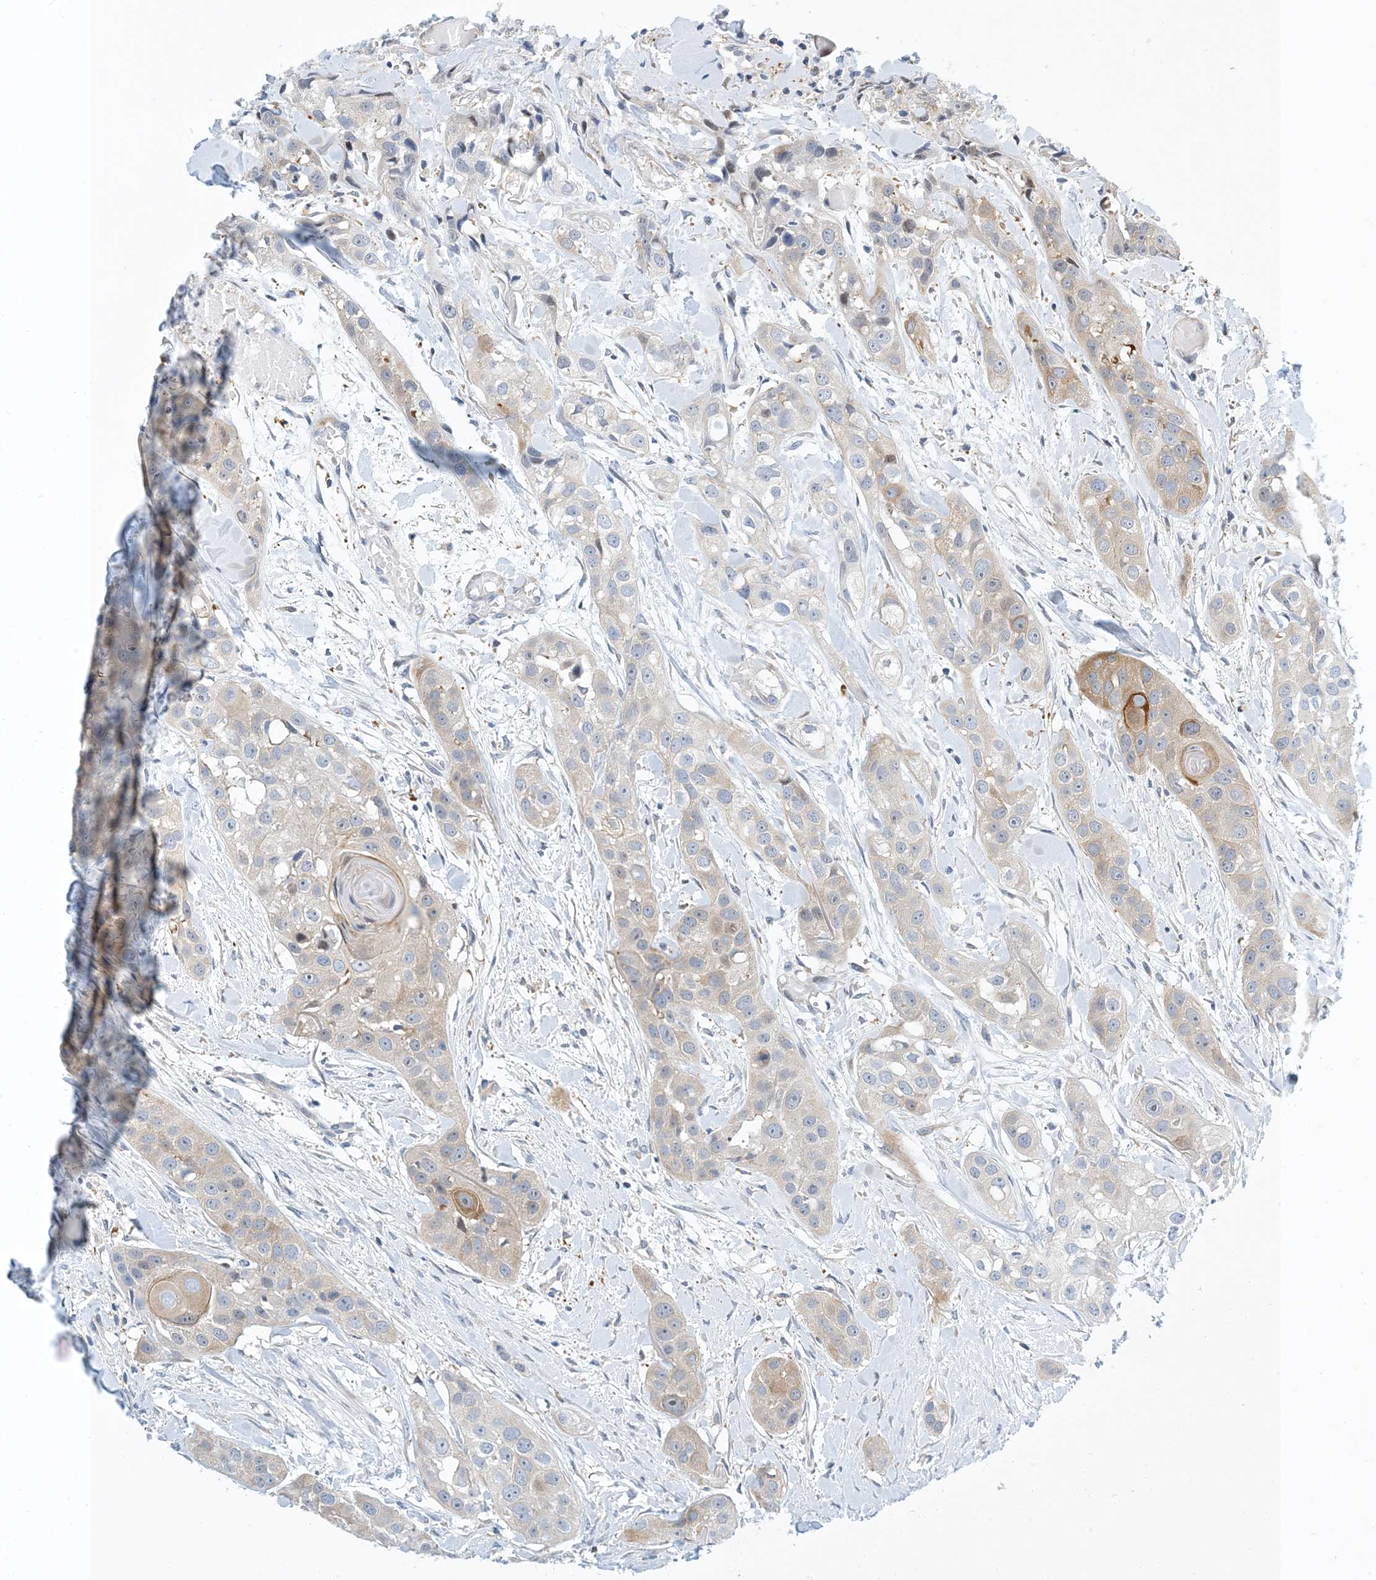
{"staining": {"intensity": "moderate", "quantity": "<25%", "location": "cytoplasmic/membranous"}, "tissue": "head and neck cancer", "cell_type": "Tumor cells", "image_type": "cancer", "snomed": [{"axis": "morphology", "description": "Normal tissue, NOS"}, {"axis": "morphology", "description": "Squamous cell carcinoma, NOS"}, {"axis": "topography", "description": "Skeletal muscle"}, {"axis": "topography", "description": "Head-Neck"}], "caption": "Head and neck squamous cell carcinoma stained for a protein (brown) displays moderate cytoplasmic/membranous positive staining in approximately <25% of tumor cells.", "gene": "PCDHA2", "patient": {"sex": "male", "age": 51}}